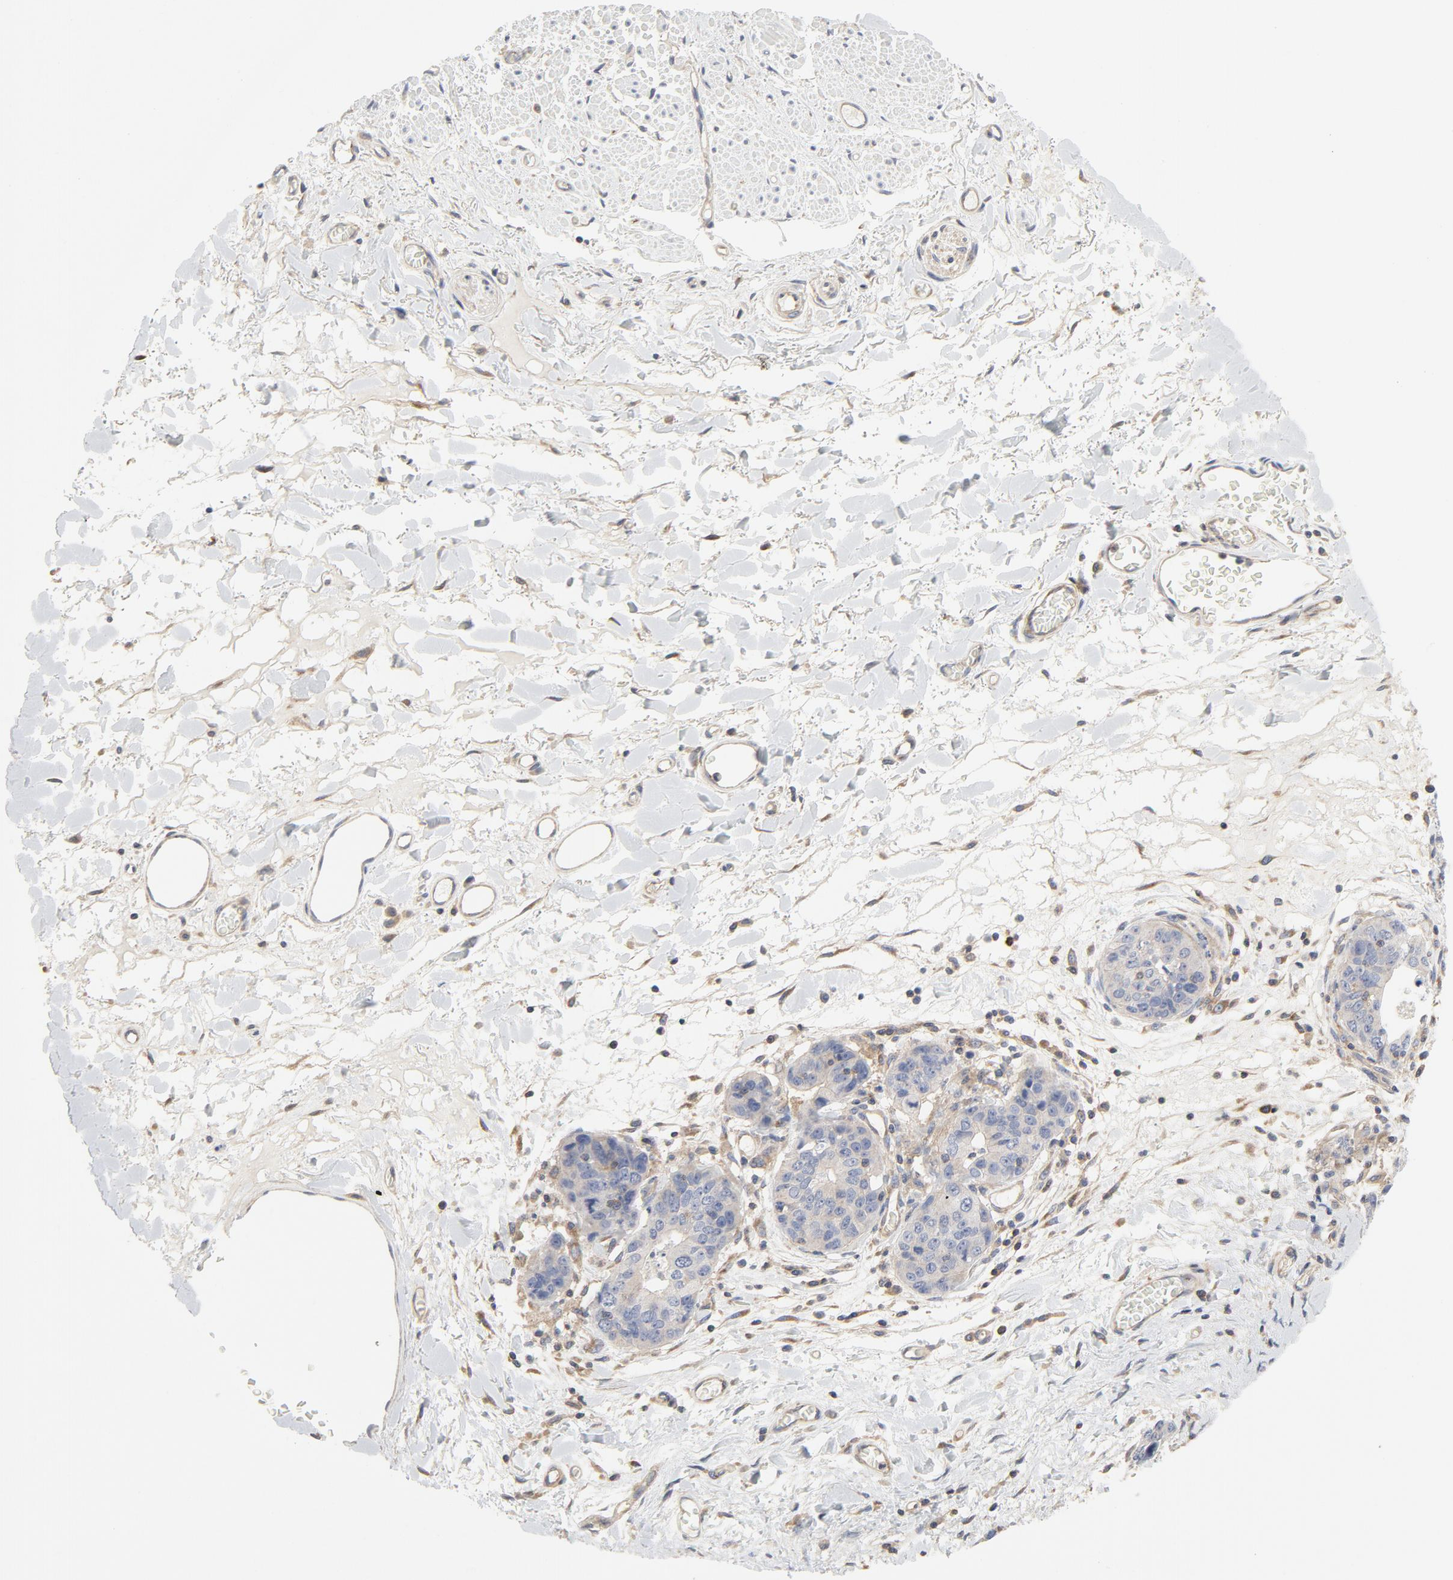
{"staining": {"intensity": "negative", "quantity": "none", "location": "none"}, "tissue": "stomach cancer", "cell_type": "Tumor cells", "image_type": "cancer", "snomed": [{"axis": "morphology", "description": "Adenocarcinoma, NOS"}, {"axis": "topography", "description": "Esophagus"}, {"axis": "topography", "description": "Stomach"}], "caption": "This is an immunohistochemistry histopathology image of human adenocarcinoma (stomach). There is no expression in tumor cells.", "gene": "RABEP1", "patient": {"sex": "male", "age": 74}}